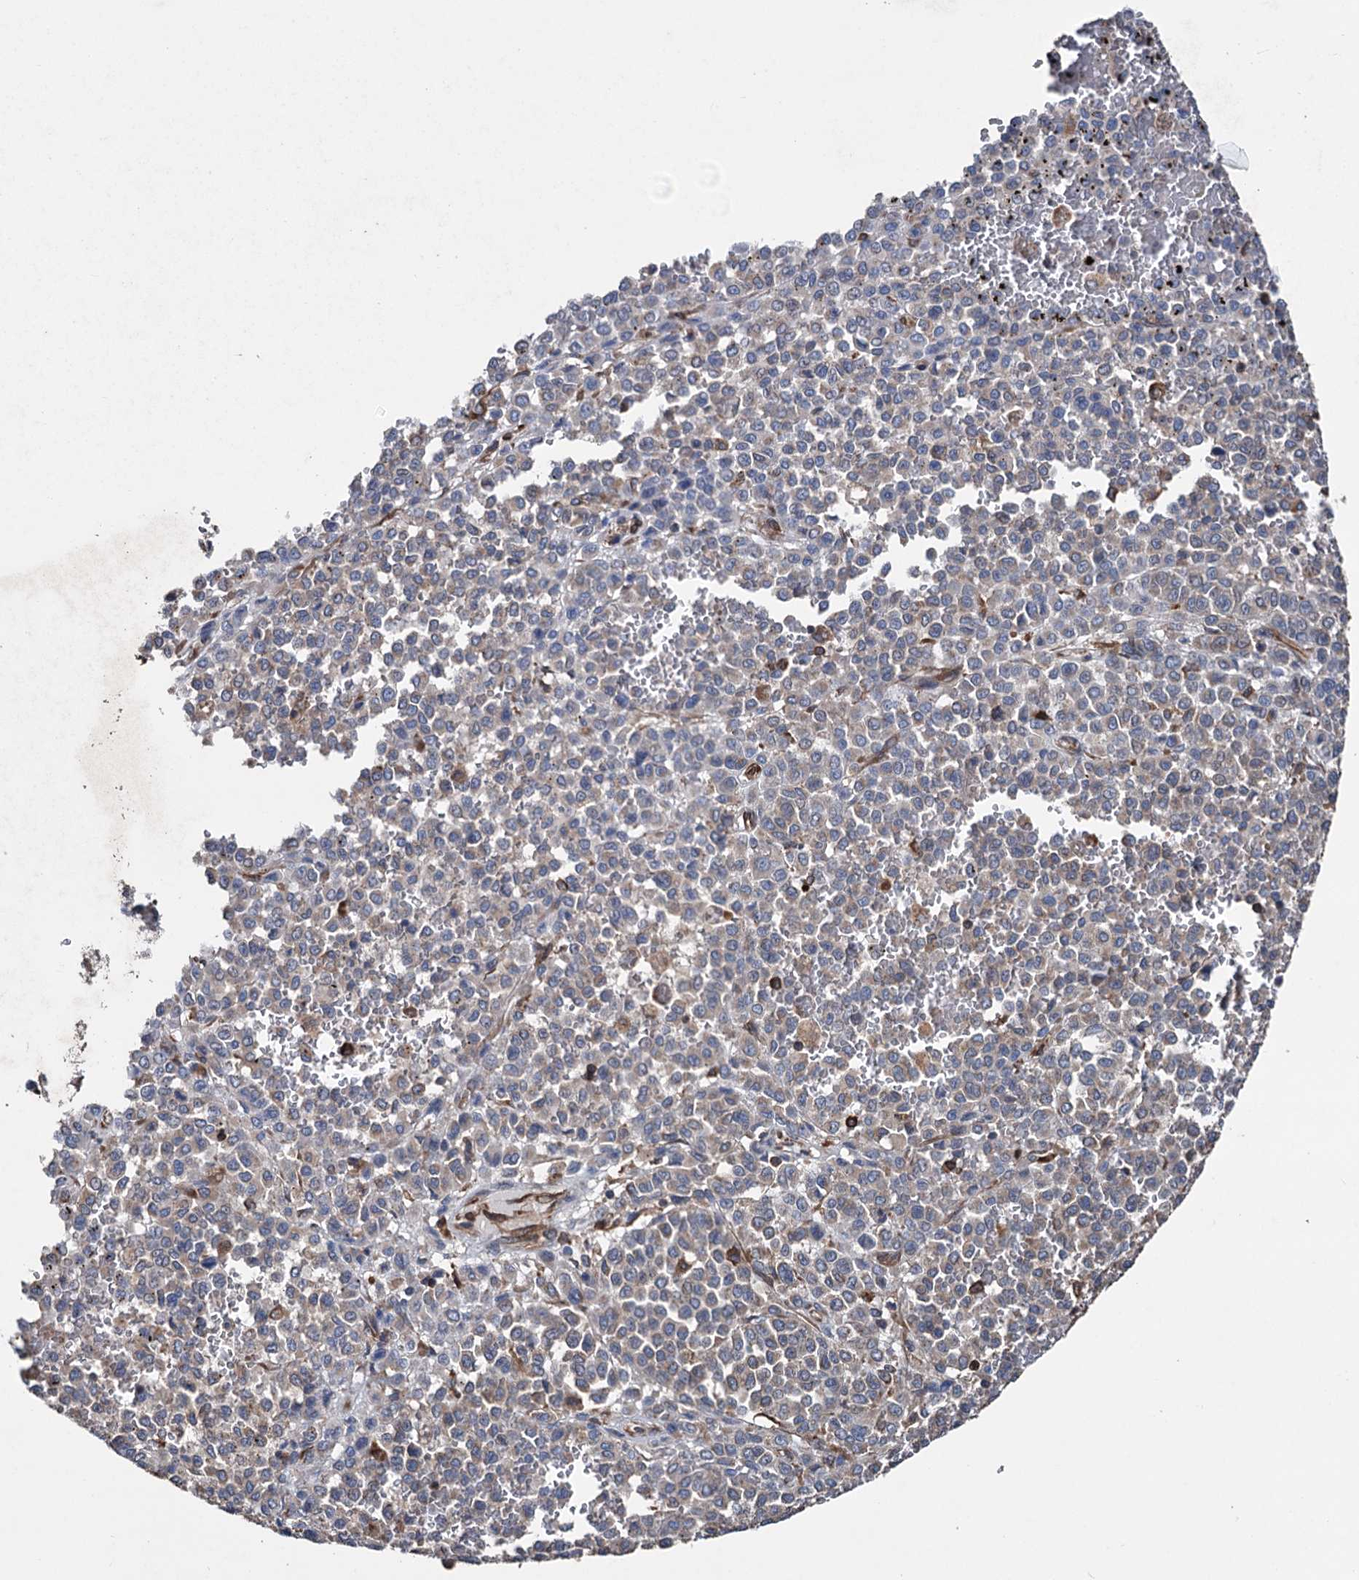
{"staining": {"intensity": "negative", "quantity": "none", "location": "none"}, "tissue": "melanoma", "cell_type": "Tumor cells", "image_type": "cancer", "snomed": [{"axis": "morphology", "description": "Malignant melanoma, Metastatic site"}, {"axis": "topography", "description": "Pancreas"}], "caption": "This is a micrograph of IHC staining of melanoma, which shows no expression in tumor cells.", "gene": "STING1", "patient": {"sex": "female", "age": 30}}